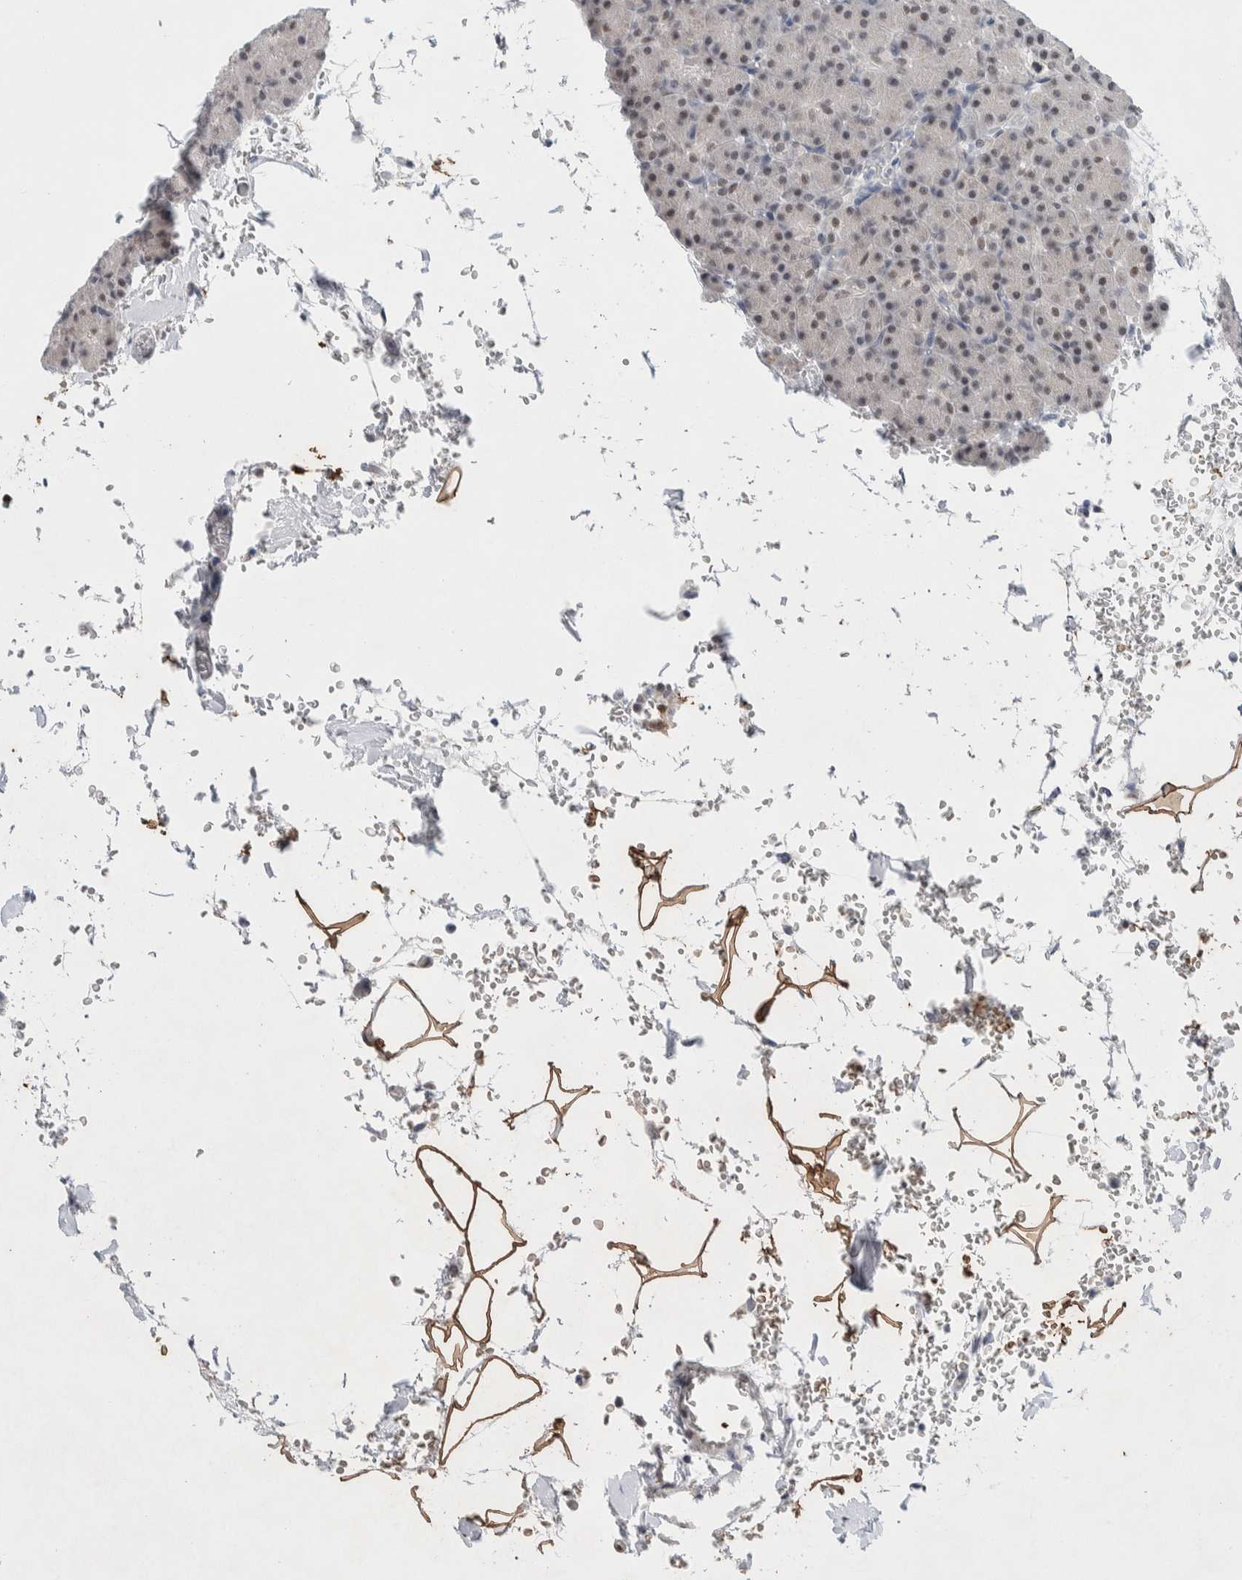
{"staining": {"intensity": "negative", "quantity": "none", "location": "none"}, "tissue": "pancreas", "cell_type": "Exocrine glandular cells", "image_type": "normal", "snomed": [{"axis": "morphology", "description": "Normal tissue, NOS"}, {"axis": "topography", "description": "Pancreas"}], "caption": "Immunohistochemical staining of benign pancreas reveals no significant positivity in exocrine glandular cells.", "gene": "PRMT1", "patient": {"sex": "female", "age": 43}}